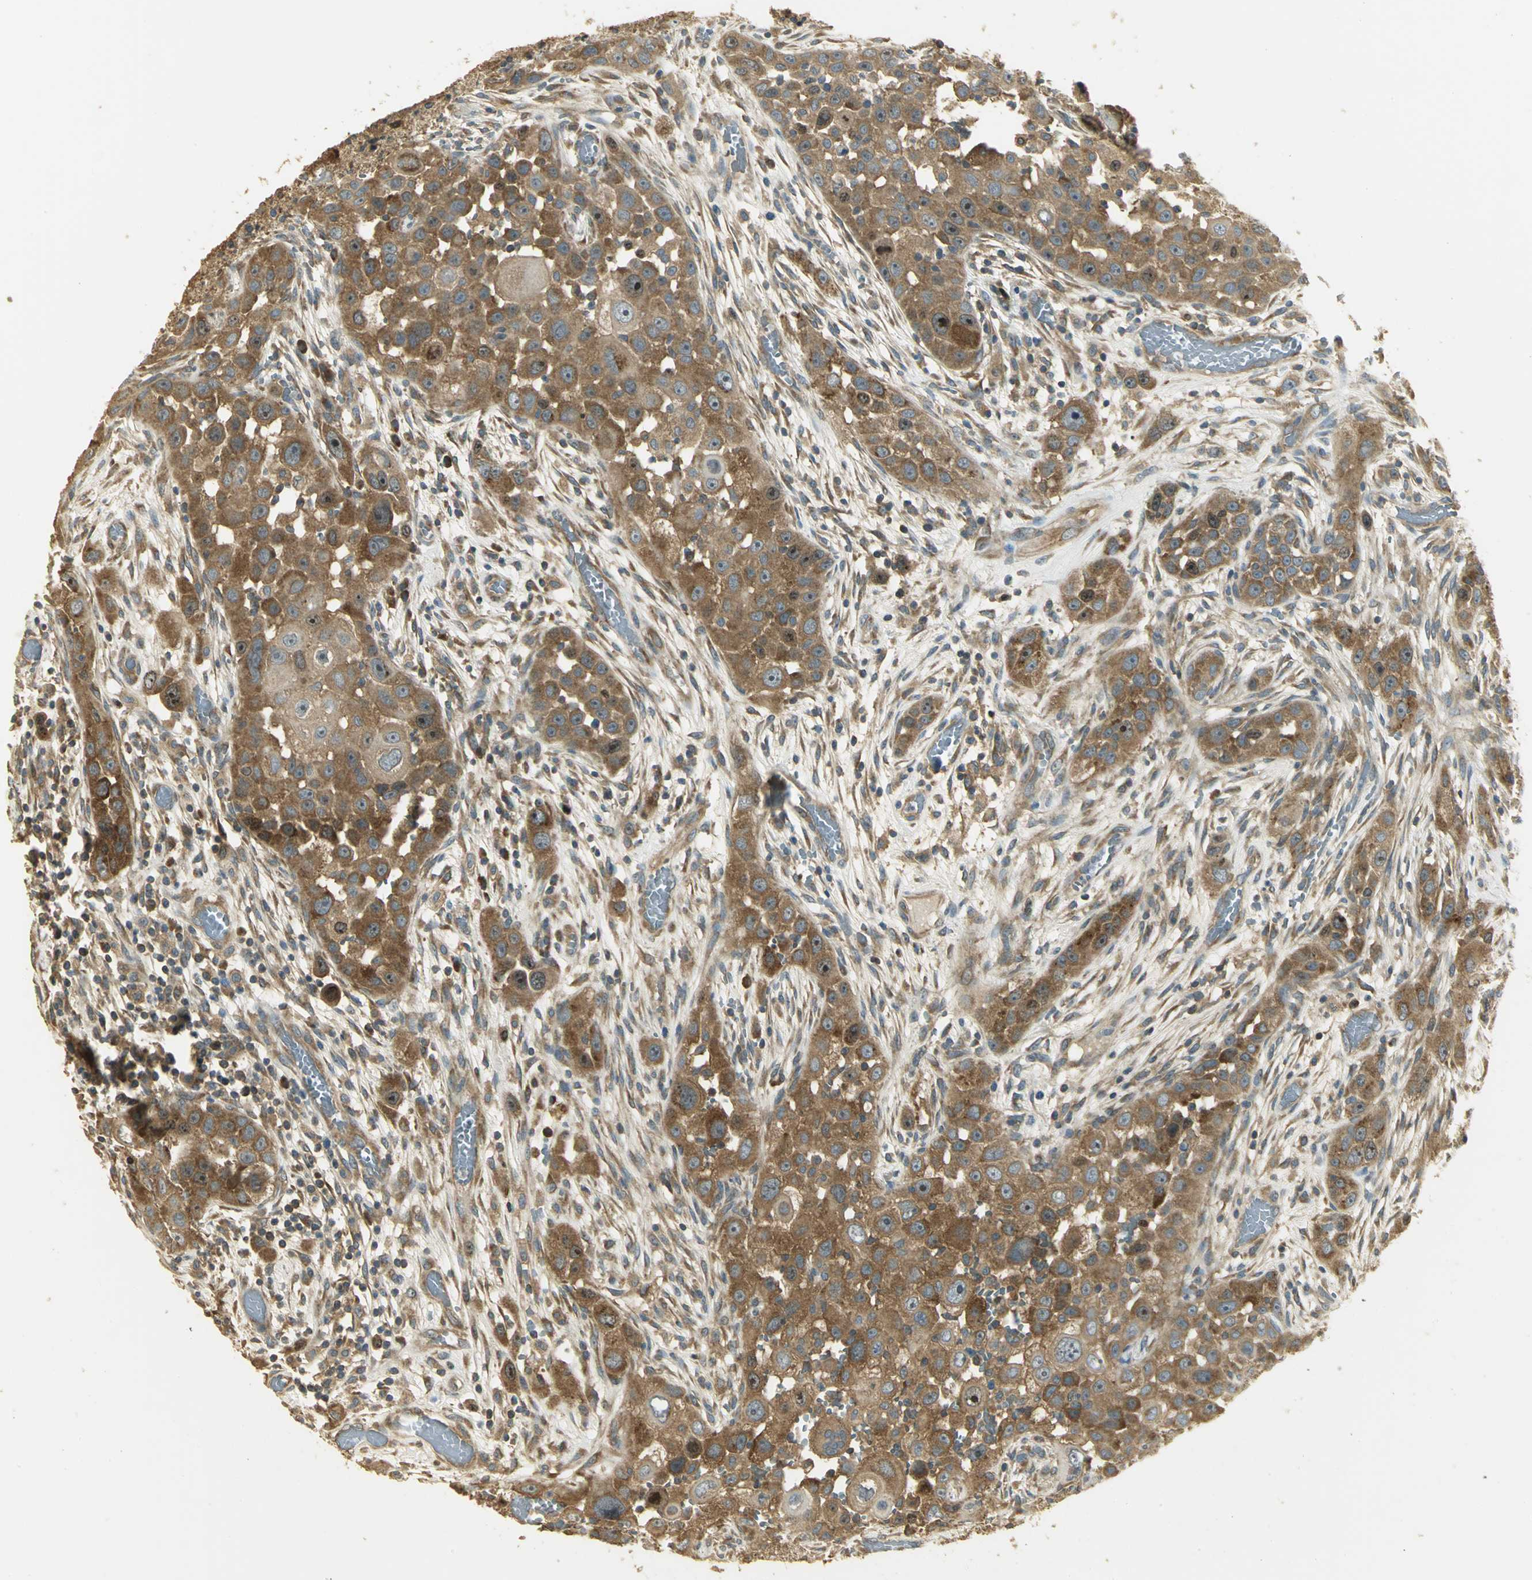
{"staining": {"intensity": "strong", "quantity": ">75%", "location": "cytoplasmic/membranous"}, "tissue": "head and neck cancer", "cell_type": "Tumor cells", "image_type": "cancer", "snomed": [{"axis": "morphology", "description": "Carcinoma, NOS"}, {"axis": "topography", "description": "Head-Neck"}], "caption": "This is a histology image of immunohistochemistry (IHC) staining of head and neck carcinoma, which shows strong staining in the cytoplasmic/membranous of tumor cells.", "gene": "RARS1", "patient": {"sex": "male", "age": 87}}